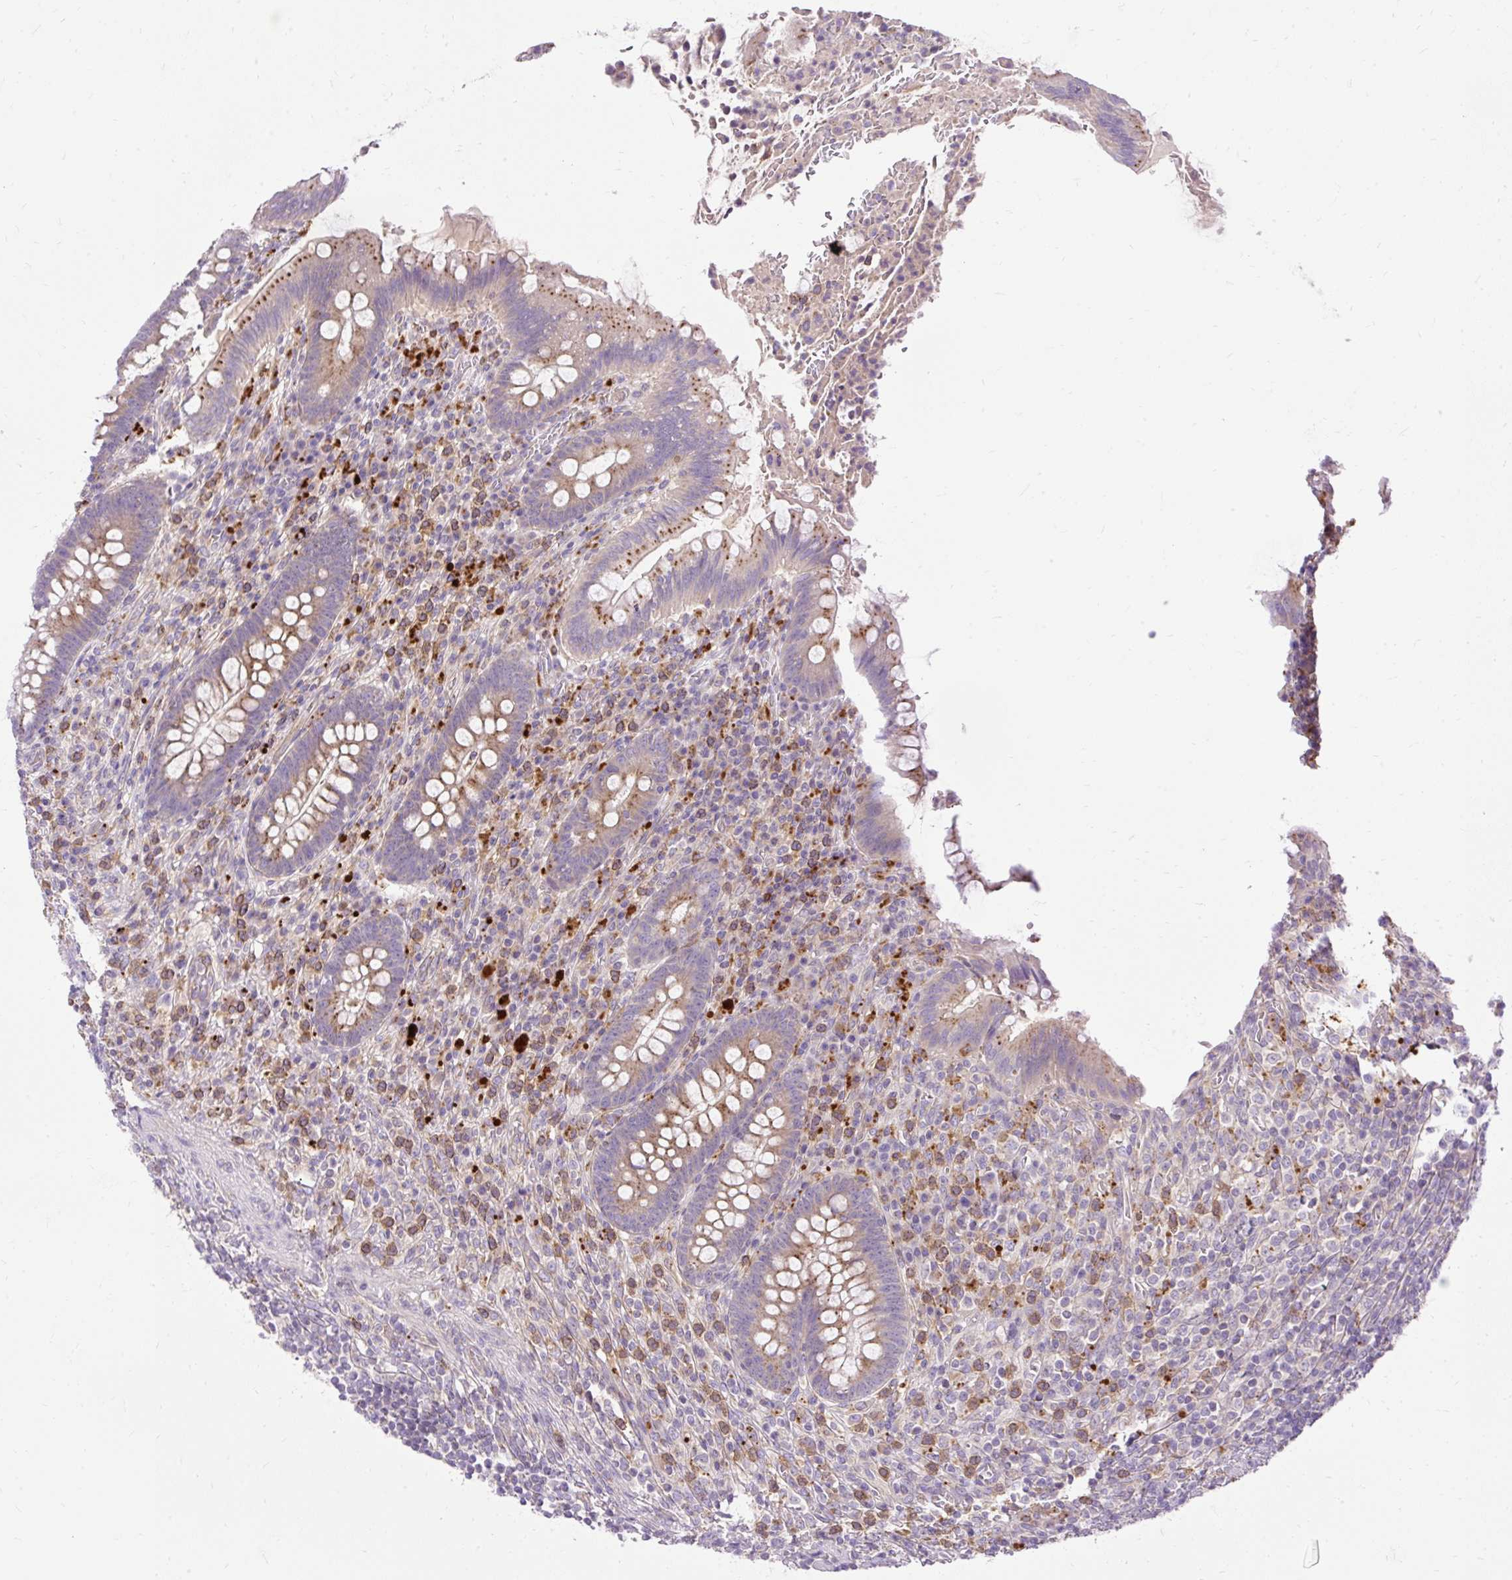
{"staining": {"intensity": "weak", "quantity": "25%-75%", "location": "cytoplasmic/membranous"}, "tissue": "appendix", "cell_type": "Glandular cells", "image_type": "normal", "snomed": [{"axis": "morphology", "description": "Normal tissue, NOS"}, {"axis": "topography", "description": "Appendix"}], "caption": "Glandular cells demonstrate weak cytoplasmic/membranous staining in approximately 25%-75% of cells in benign appendix. (brown staining indicates protein expression, while blue staining denotes nuclei).", "gene": "HEXB", "patient": {"sex": "female", "age": 43}}